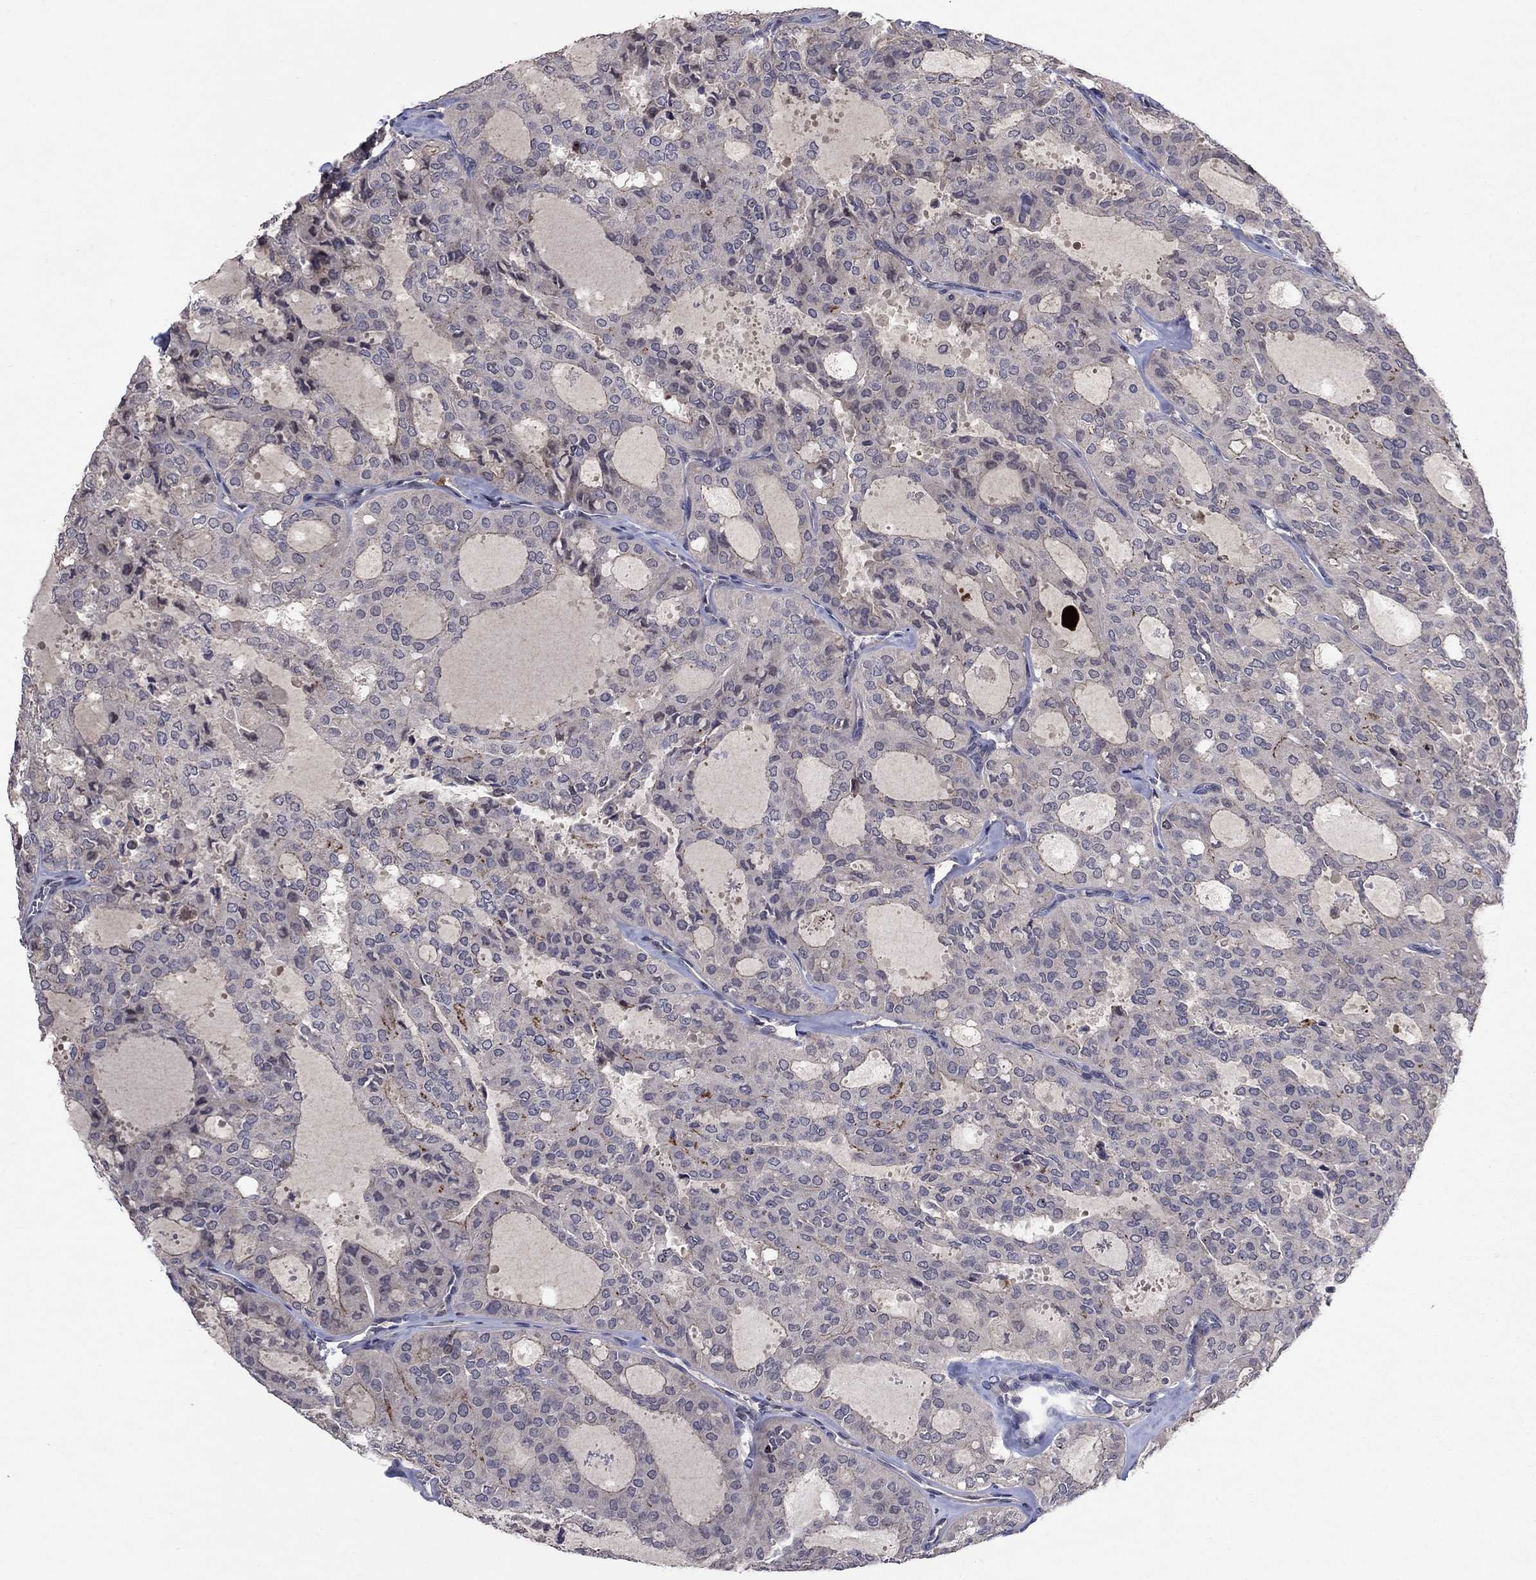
{"staining": {"intensity": "weak", "quantity": "<25%", "location": "cytoplasmic/membranous"}, "tissue": "thyroid cancer", "cell_type": "Tumor cells", "image_type": "cancer", "snomed": [{"axis": "morphology", "description": "Follicular adenoma carcinoma, NOS"}, {"axis": "topography", "description": "Thyroid gland"}], "caption": "High magnification brightfield microscopy of follicular adenoma carcinoma (thyroid) stained with DAB (brown) and counterstained with hematoxylin (blue): tumor cells show no significant staining. (Brightfield microscopy of DAB immunohistochemistry at high magnification).", "gene": "MSRB1", "patient": {"sex": "male", "age": 75}}